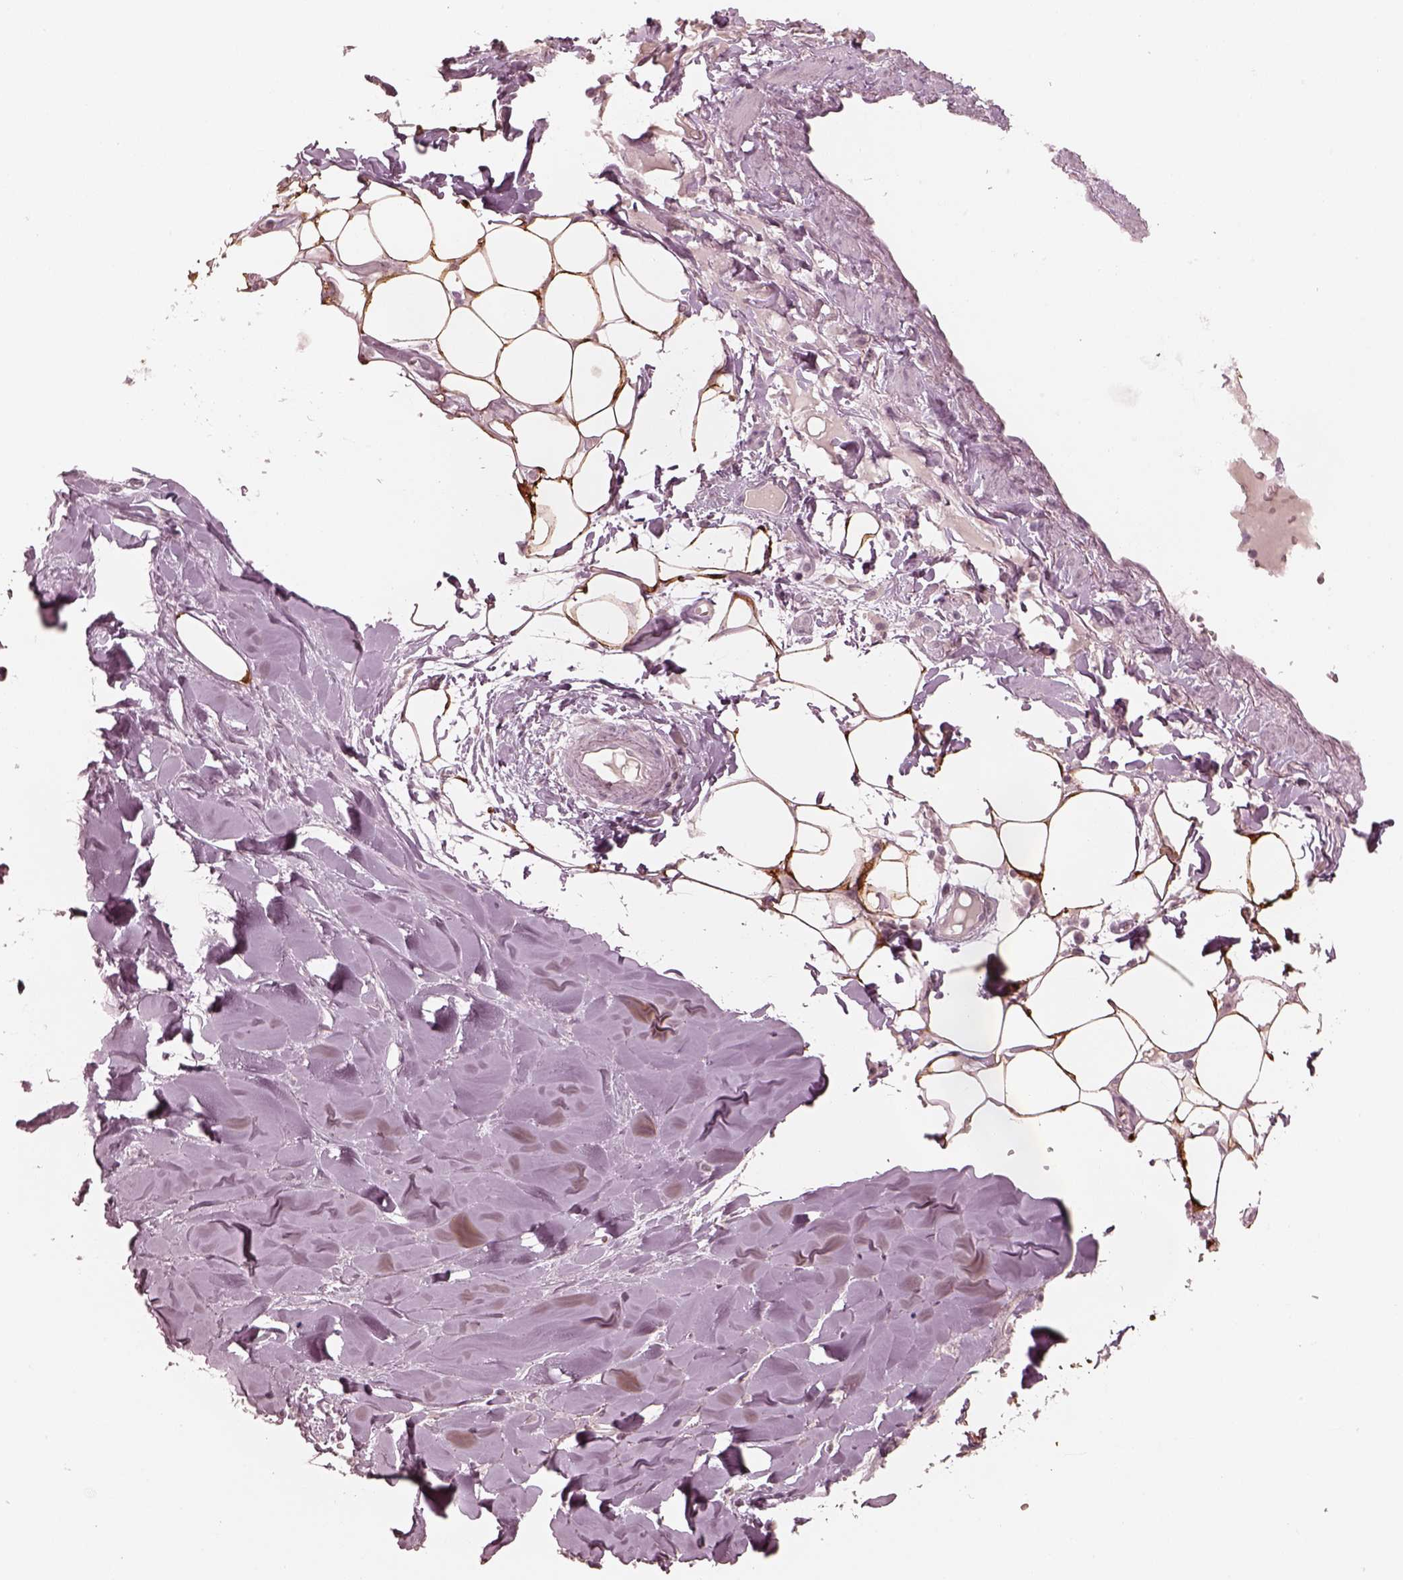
{"staining": {"intensity": "strong", "quantity": "25%-75%", "location": "cytoplasmic/membranous,nuclear"}, "tissue": "adipose tissue", "cell_type": "Adipocytes", "image_type": "normal", "snomed": [{"axis": "morphology", "description": "Normal tissue, NOS"}, {"axis": "morphology", "description": "Squamous cell carcinoma, NOS"}, {"axis": "topography", "description": "Cartilage tissue"}, {"axis": "topography", "description": "Bronchus"}, {"axis": "topography", "description": "Lung"}], "caption": "This histopathology image demonstrates IHC staining of benign adipose tissue, with high strong cytoplasmic/membranous,nuclear staining in about 25%-75% of adipocytes.", "gene": "ACACB", "patient": {"sex": "male", "age": 66}}